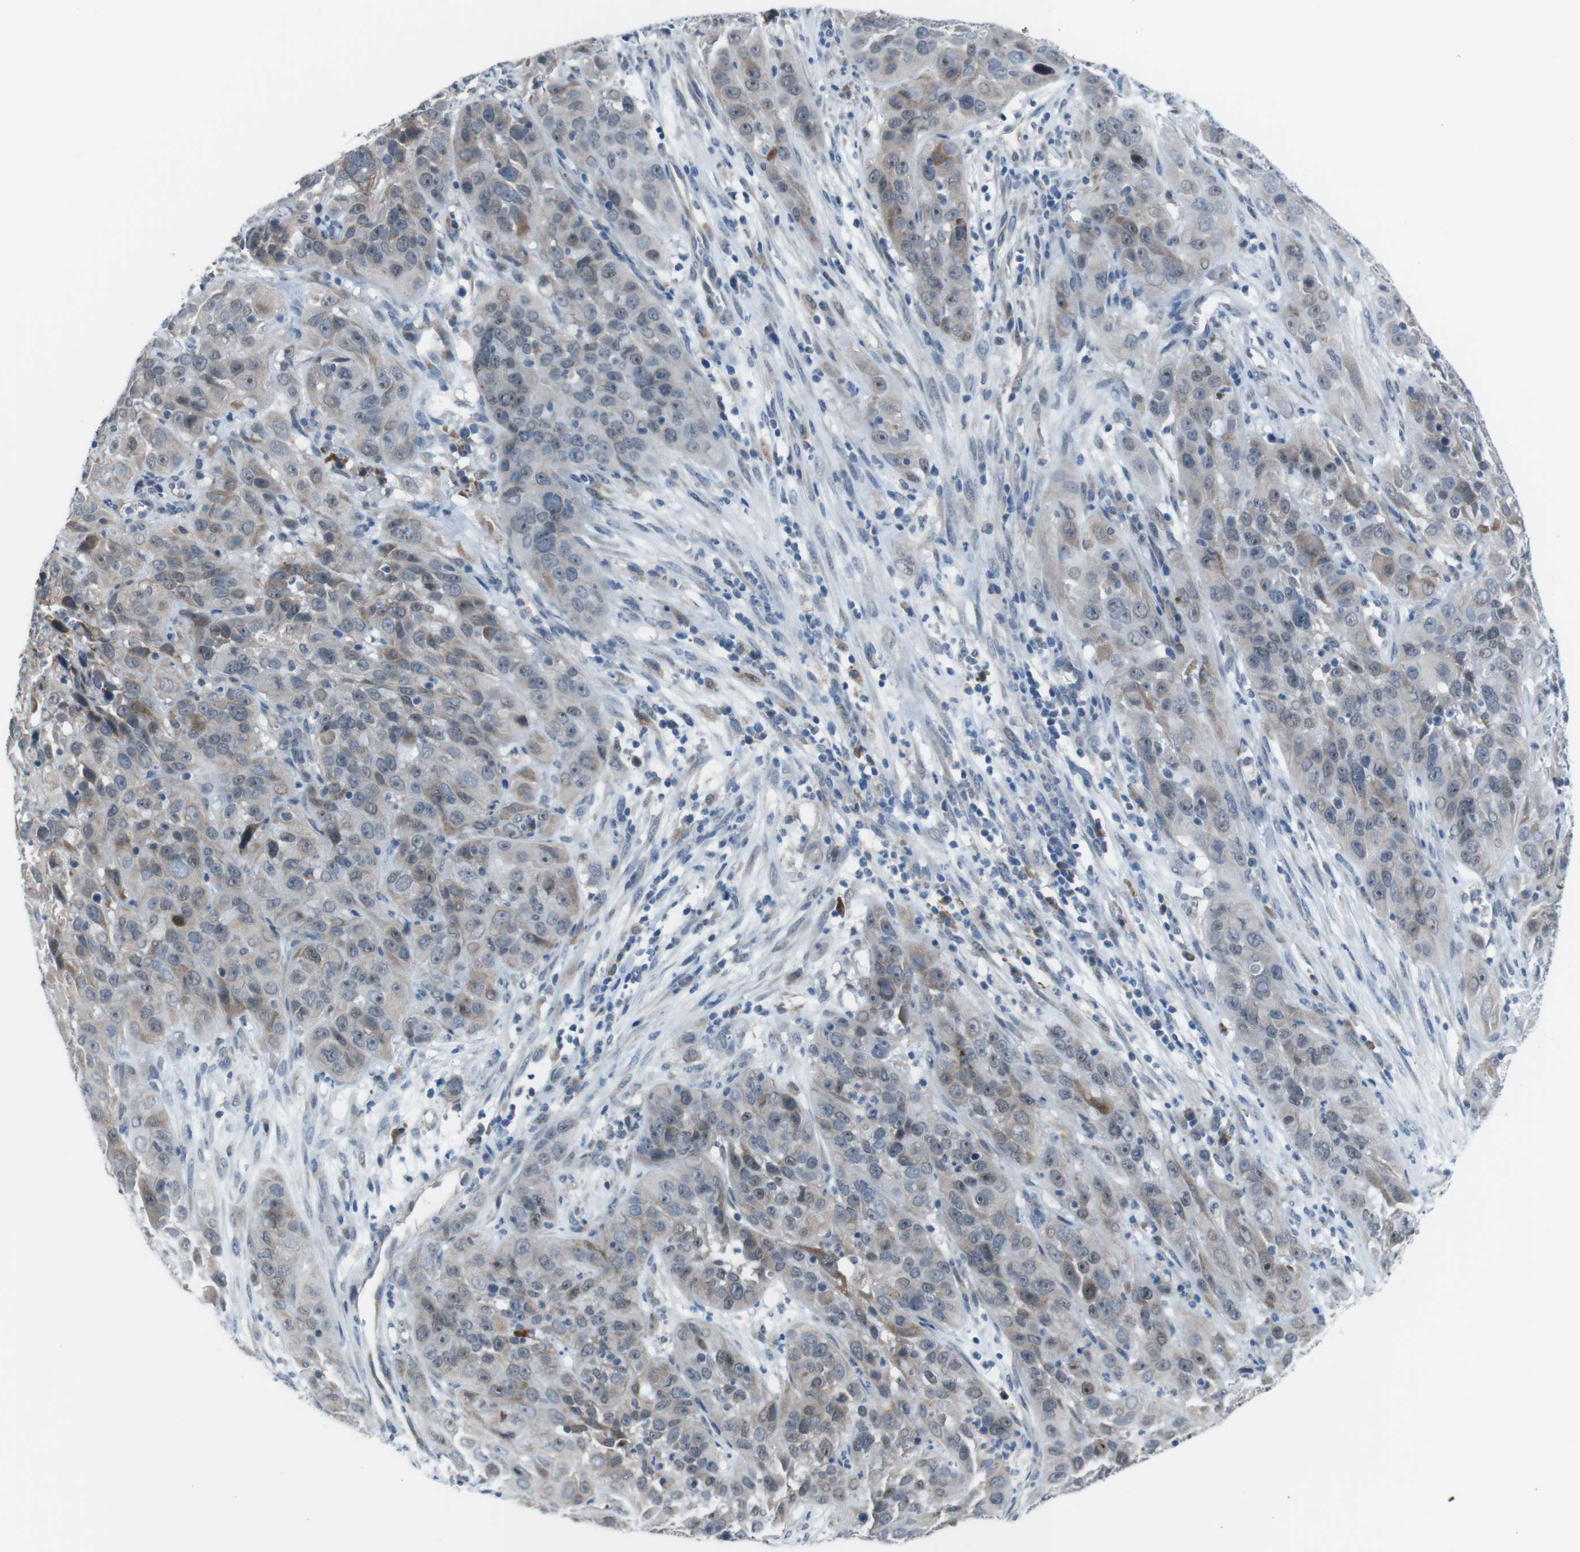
{"staining": {"intensity": "moderate", "quantity": "<25%", "location": "cytoplasmic/membranous"}, "tissue": "cervical cancer", "cell_type": "Tumor cells", "image_type": "cancer", "snomed": [{"axis": "morphology", "description": "Squamous cell carcinoma, NOS"}, {"axis": "topography", "description": "Cervix"}], "caption": "Cervical cancer (squamous cell carcinoma) was stained to show a protein in brown. There is low levels of moderate cytoplasmic/membranous expression in about <25% of tumor cells. The staining was performed using DAB (3,3'-diaminobenzidine) to visualize the protein expression in brown, while the nuclei were stained in blue with hematoxylin (Magnification: 20x).", "gene": "CDH22", "patient": {"sex": "female", "age": 32}}